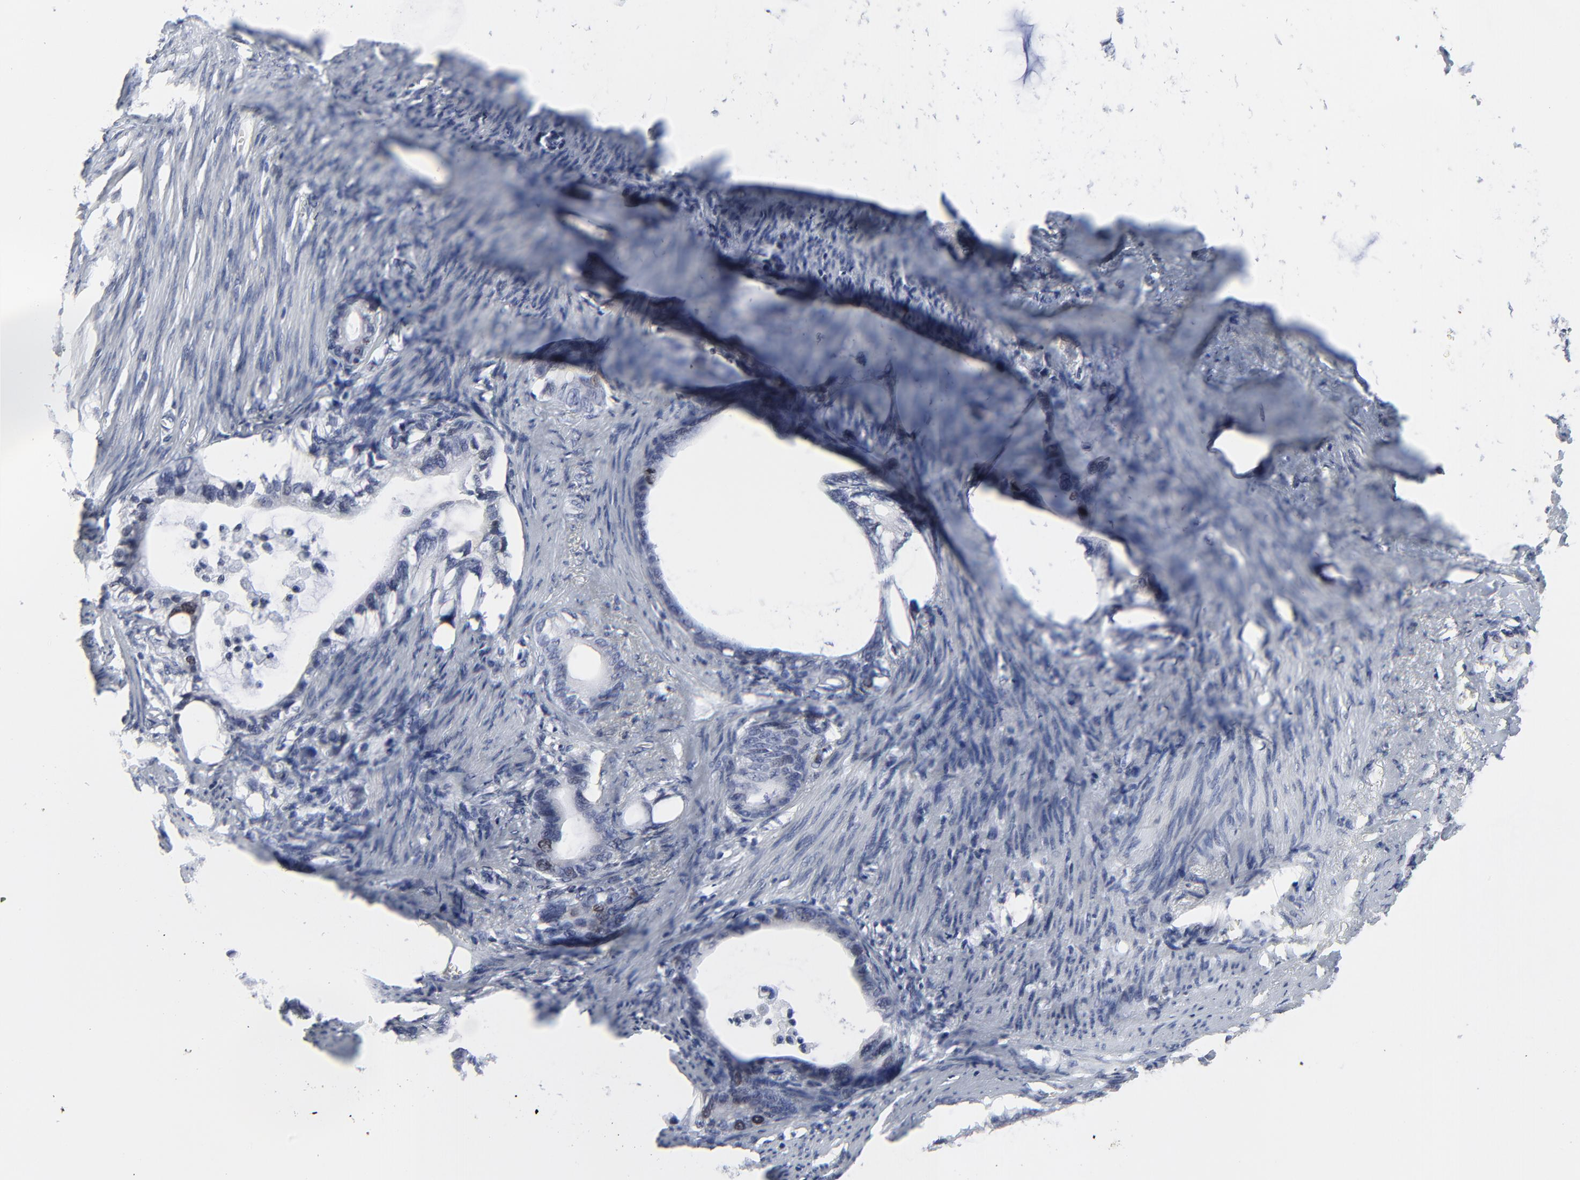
{"staining": {"intensity": "weak", "quantity": "<25%", "location": "nuclear"}, "tissue": "stomach cancer", "cell_type": "Tumor cells", "image_type": "cancer", "snomed": [{"axis": "morphology", "description": "Adenocarcinoma, NOS"}, {"axis": "topography", "description": "Stomach"}], "caption": "The micrograph shows no staining of tumor cells in stomach adenocarcinoma.", "gene": "ZNF589", "patient": {"sex": "female", "age": 75}}